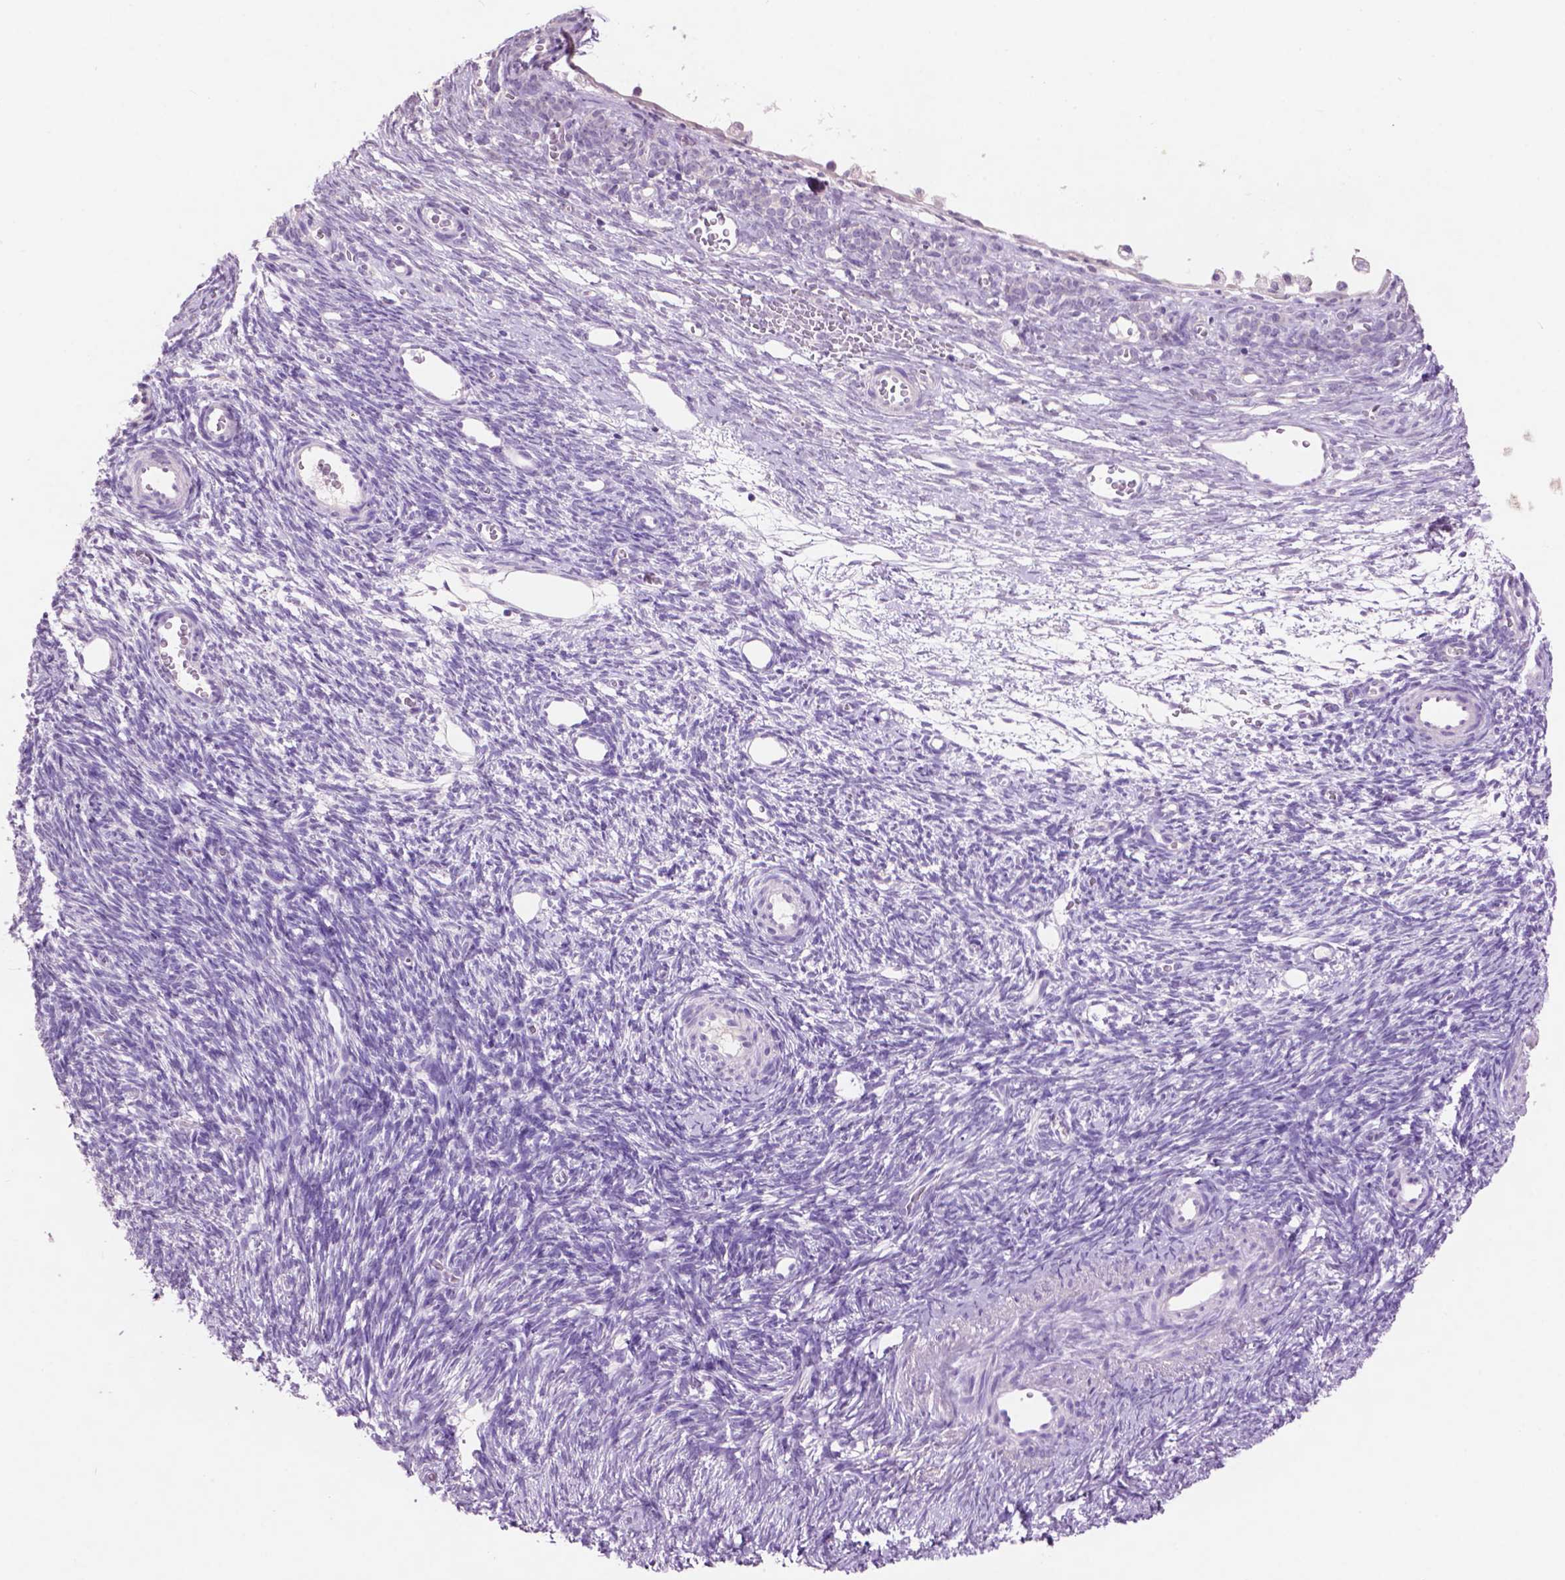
{"staining": {"intensity": "negative", "quantity": "none", "location": "none"}, "tissue": "ovary", "cell_type": "Follicle cells", "image_type": "normal", "snomed": [{"axis": "morphology", "description": "Normal tissue, NOS"}, {"axis": "topography", "description": "Ovary"}], "caption": "DAB (3,3'-diaminobenzidine) immunohistochemical staining of normal human ovary exhibits no significant positivity in follicle cells.", "gene": "CRYBA4", "patient": {"sex": "female", "age": 34}}